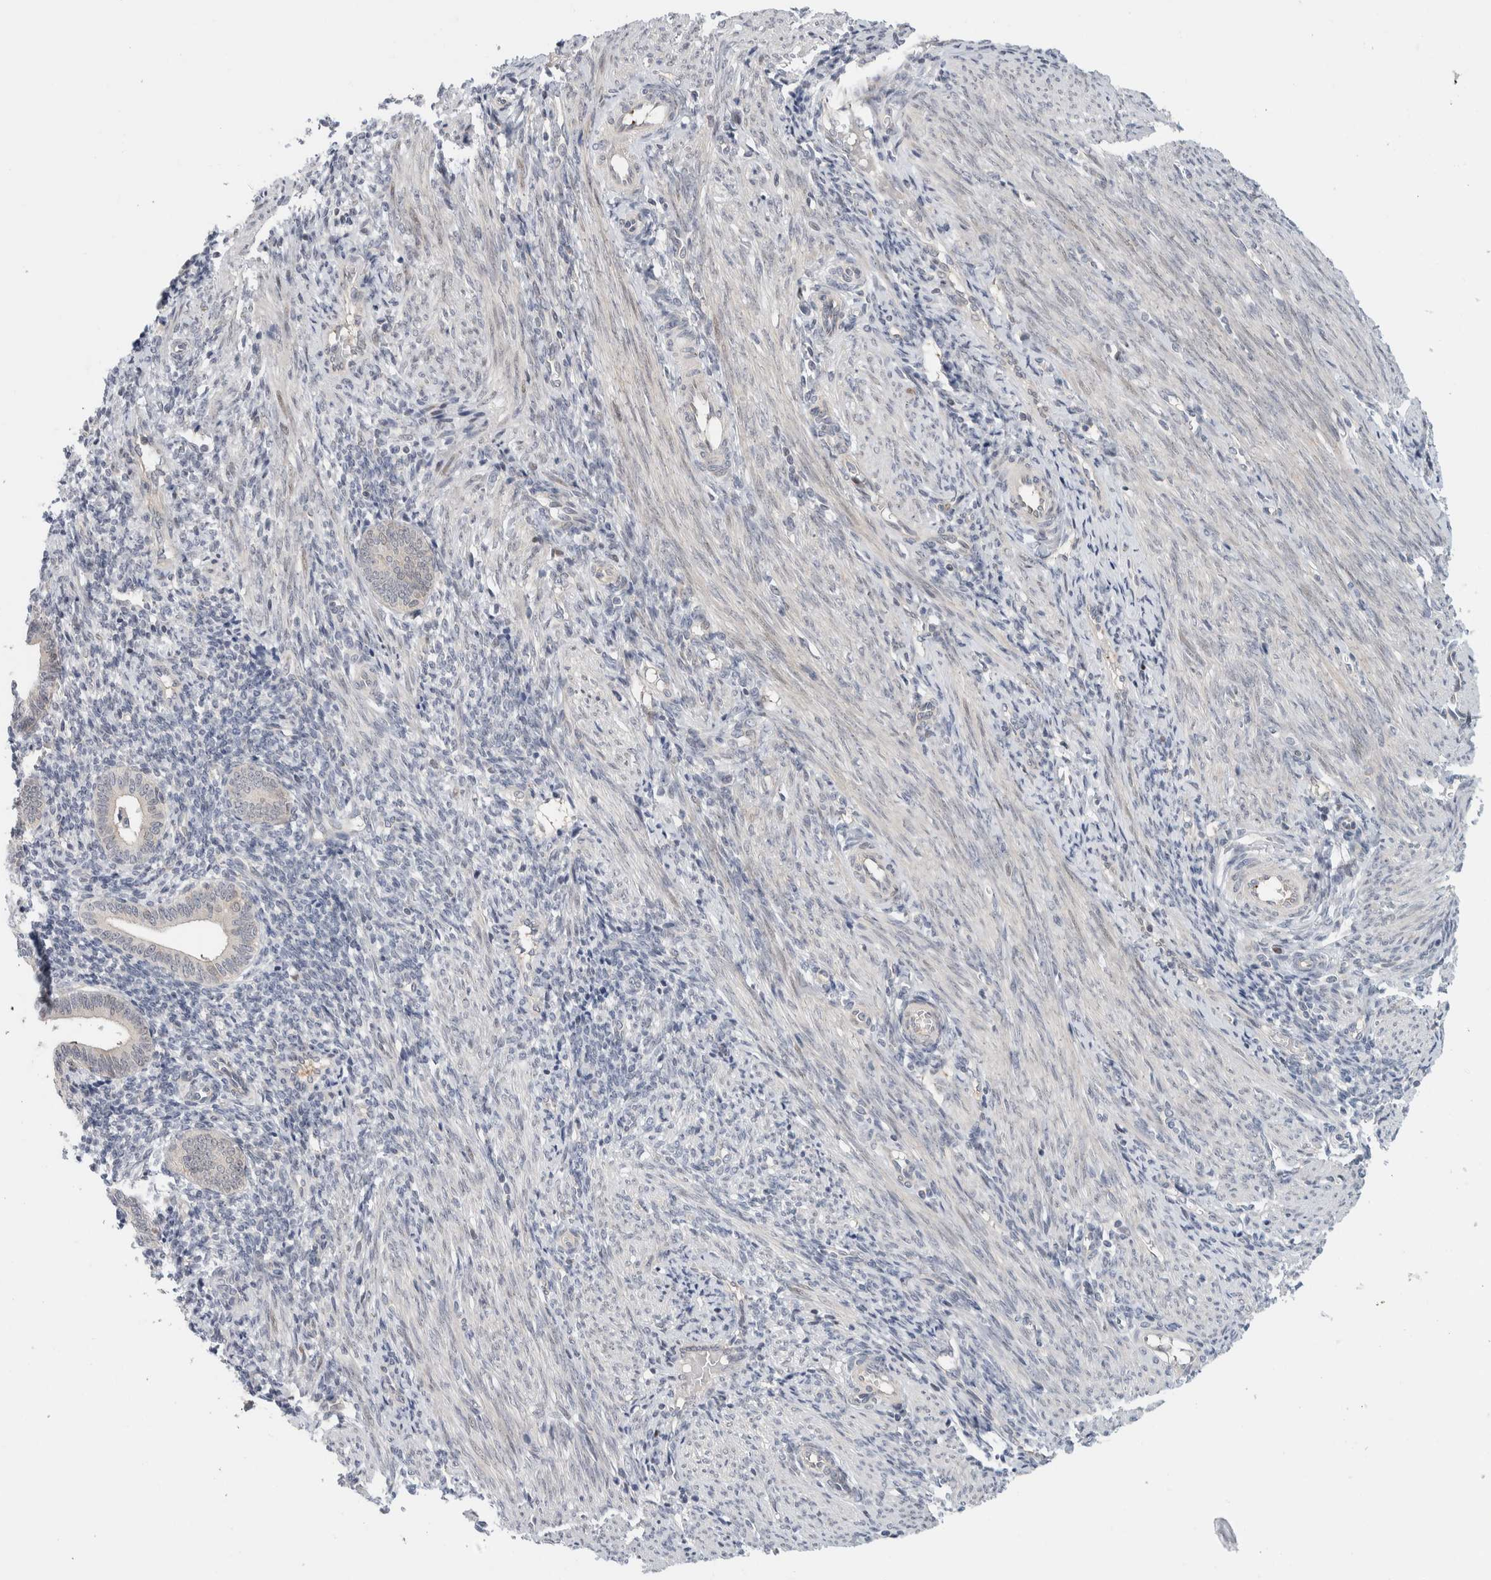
{"staining": {"intensity": "negative", "quantity": "none", "location": "none"}, "tissue": "endometrium", "cell_type": "Cells in endometrial stroma", "image_type": "normal", "snomed": [{"axis": "morphology", "description": "Normal tissue, NOS"}, {"axis": "topography", "description": "Uterus"}, {"axis": "topography", "description": "Endometrium"}], "caption": "IHC of normal human endometrium exhibits no staining in cells in endometrial stroma.", "gene": "NCR3LG1", "patient": {"sex": "female", "age": 33}}